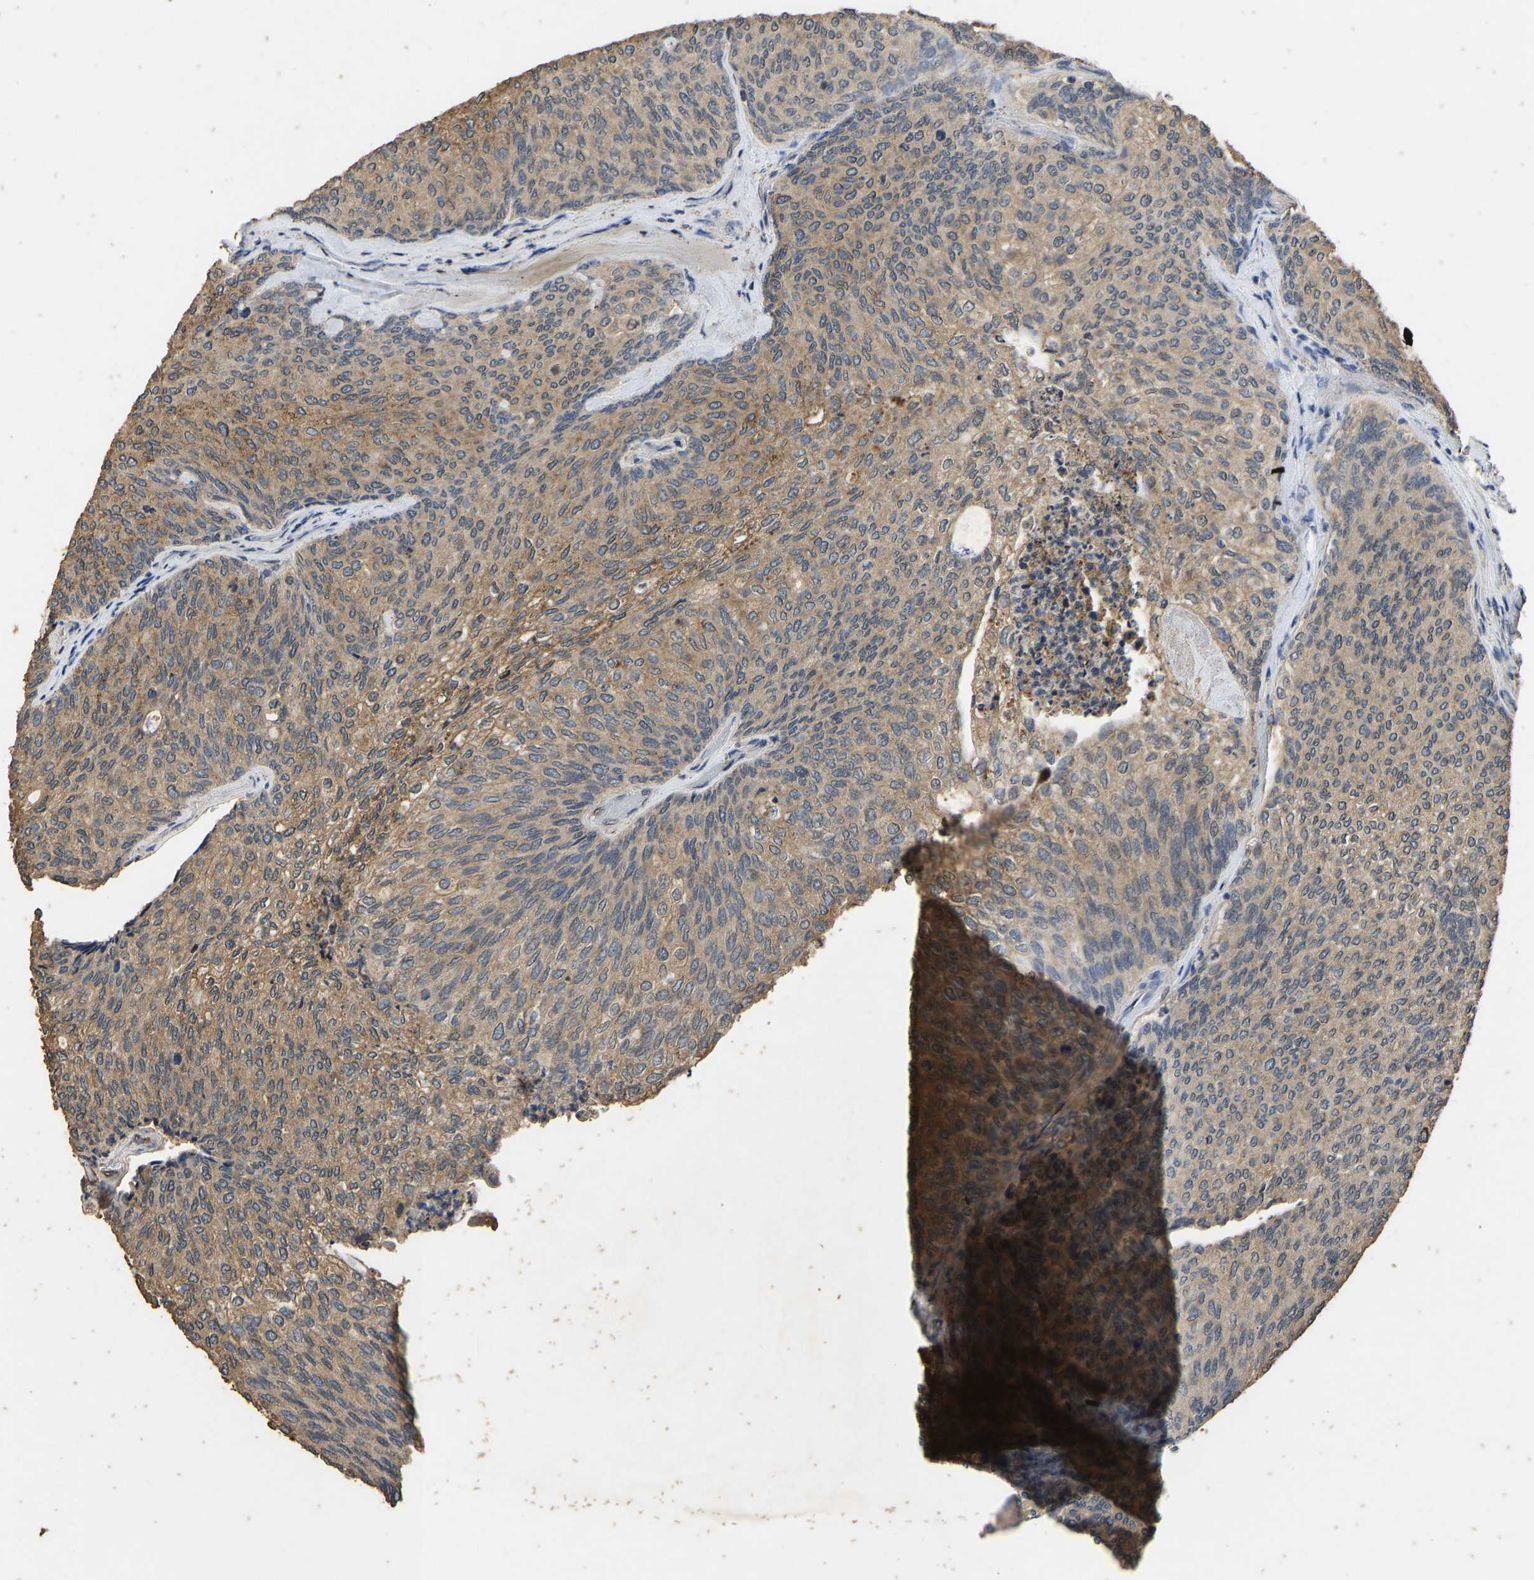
{"staining": {"intensity": "moderate", "quantity": ">75%", "location": "cytoplasmic/membranous"}, "tissue": "urothelial cancer", "cell_type": "Tumor cells", "image_type": "cancer", "snomed": [{"axis": "morphology", "description": "Urothelial carcinoma, Low grade"}, {"axis": "topography", "description": "Urinary bladder"}], "caption": "Low-grade urothelial carcinoma stained for a protein reveals moderate cytoplasmic/membranous positivity in tumor cells. Ihc stains the protein of interest in brown and the nuclei are stained blue.", "gene": "CIDEC", "patient": {"sex": "female", "age": 79}}